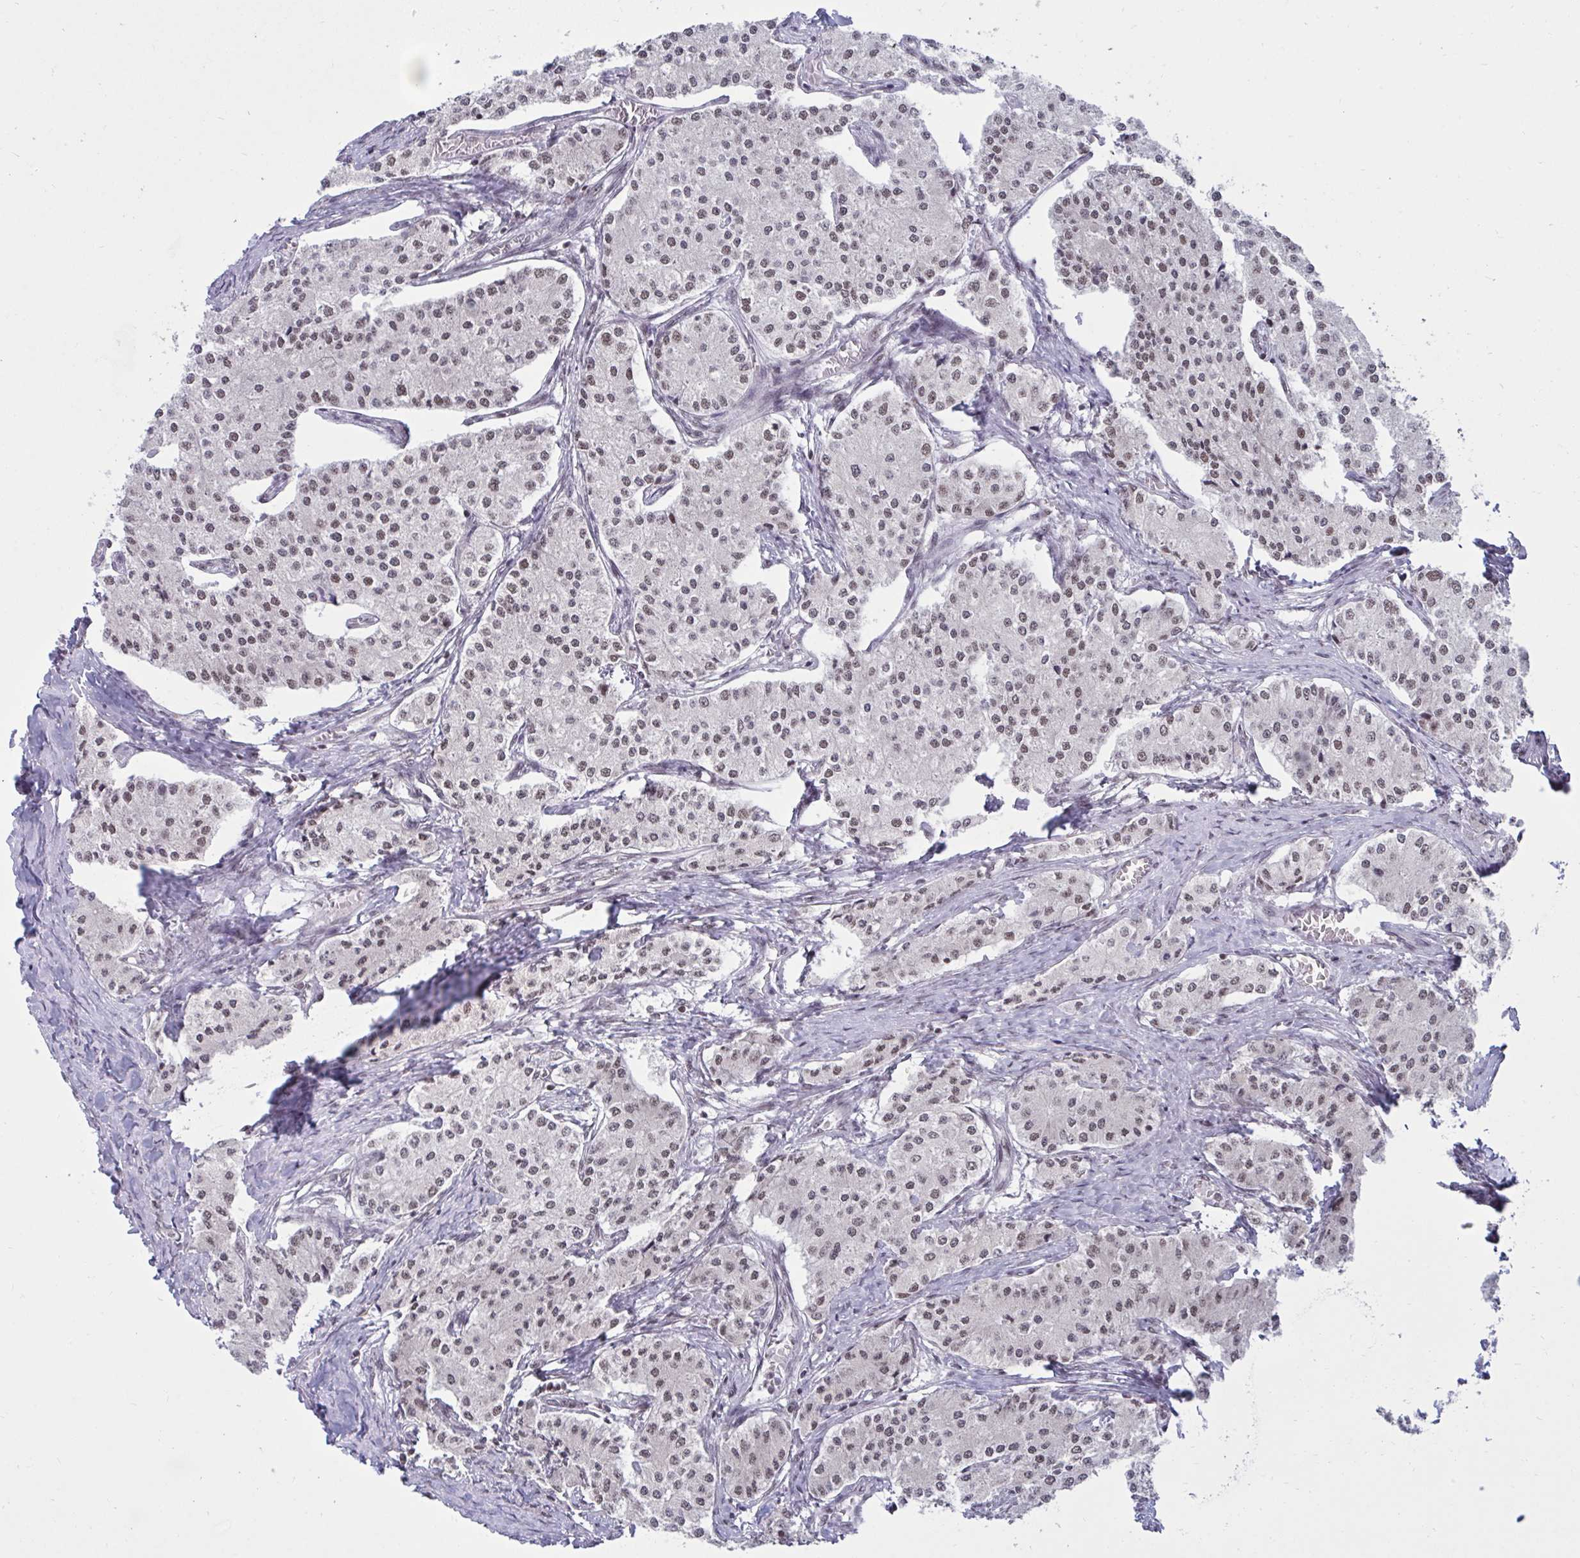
{"staining": {"intensity": "weak", "quantity": ">75%", "location": "nuclear"}, "tissue": "carcinoid", "cell_type": "Tumor cells", "image_type": "cancer", "snomed": [{"axis": "morphology", "description": "Carcinoid, malignant, NOS"}, {"axis": "topography", "description": "Colon"}], "caption": "IHC (DAB) staining of carcinoid (malignant) shows weak nuclear protein positivity in about >75% of tumor cells.", "gene": "PHF10", "patient": {"sex": "female", "age": 52}}